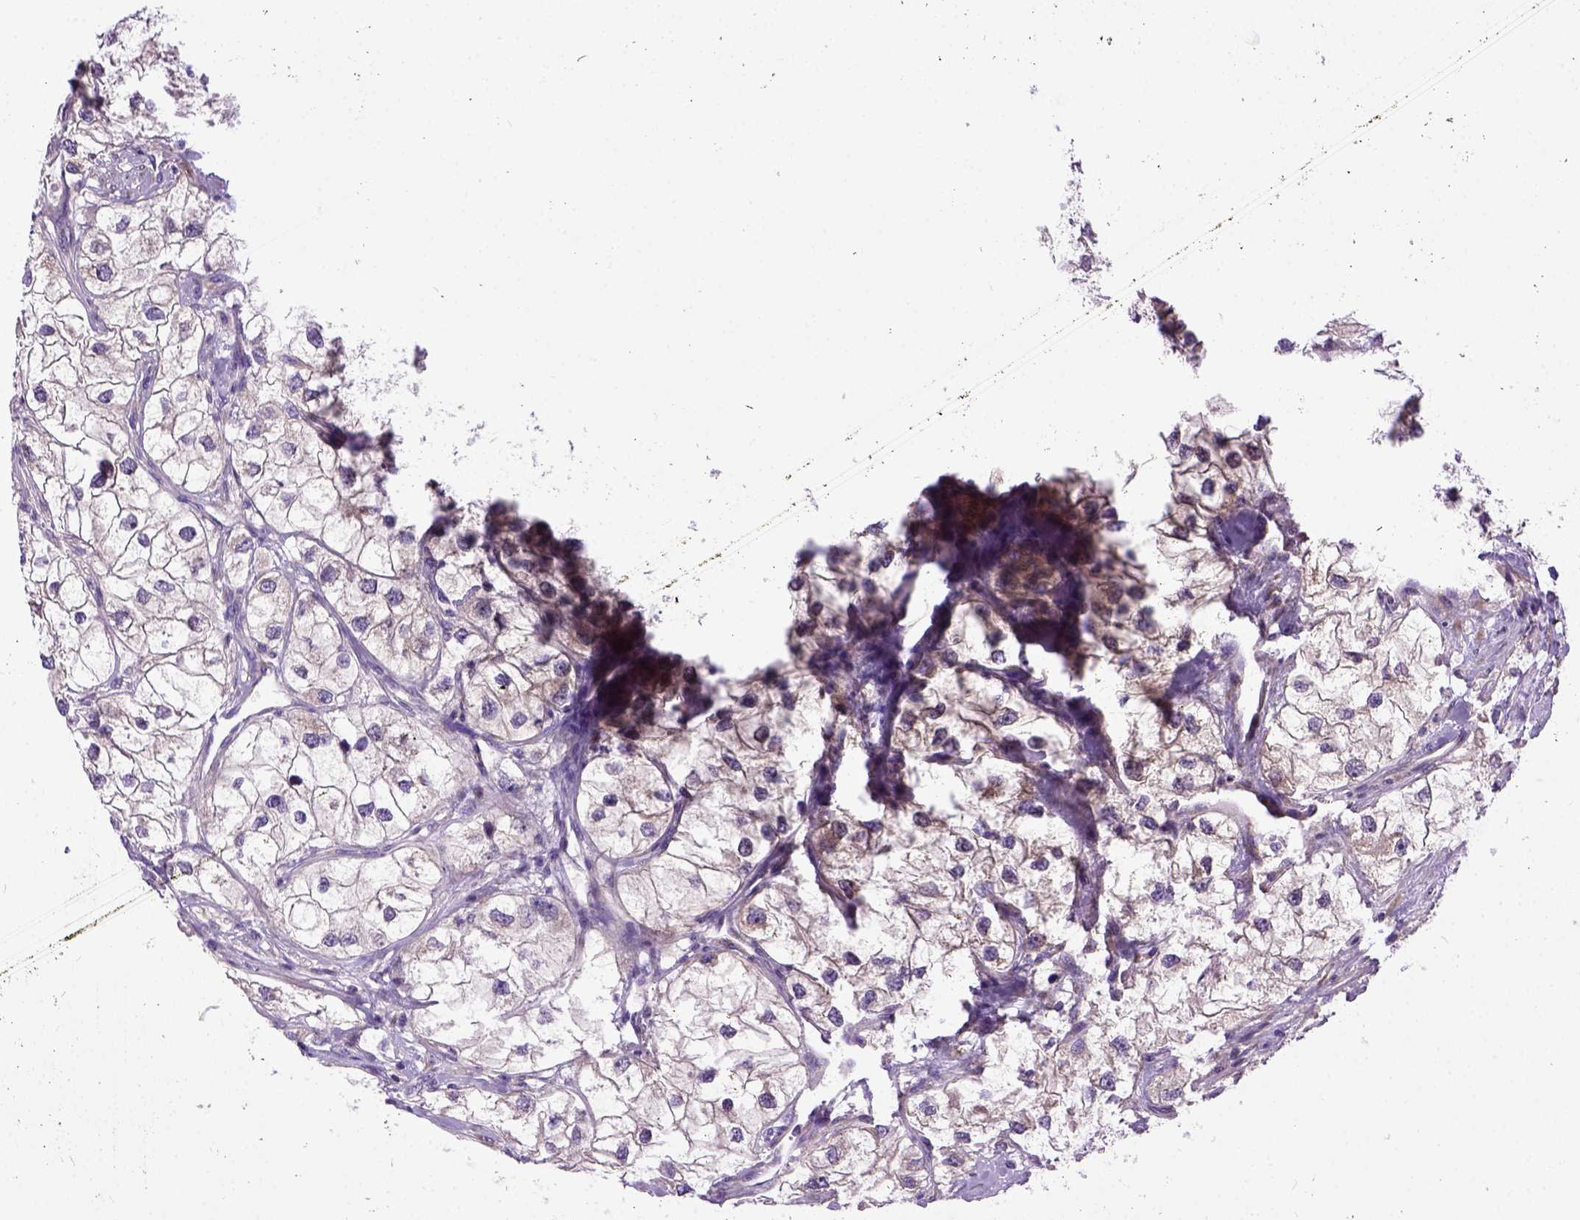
{"staining": {"intensity": "moderate", "quantity": "<25%", "location": "cytoplasmic/membranous"}, "tissue": "renal cancer", "cell_type": "Tumor cells", "image_type": "cancer", "snomed": [{"axis": "morphology", "description": "Adenocarcinoma, NOS"}, {"axis": "topography", "description": "Kidney"}], "caption": "Renal cancer (adenocarcinoma) stained with a protein marker displays moderate staining in tumor cells.", "gene": "NEK5", "patient": {"sex": "male", "age": 59}}